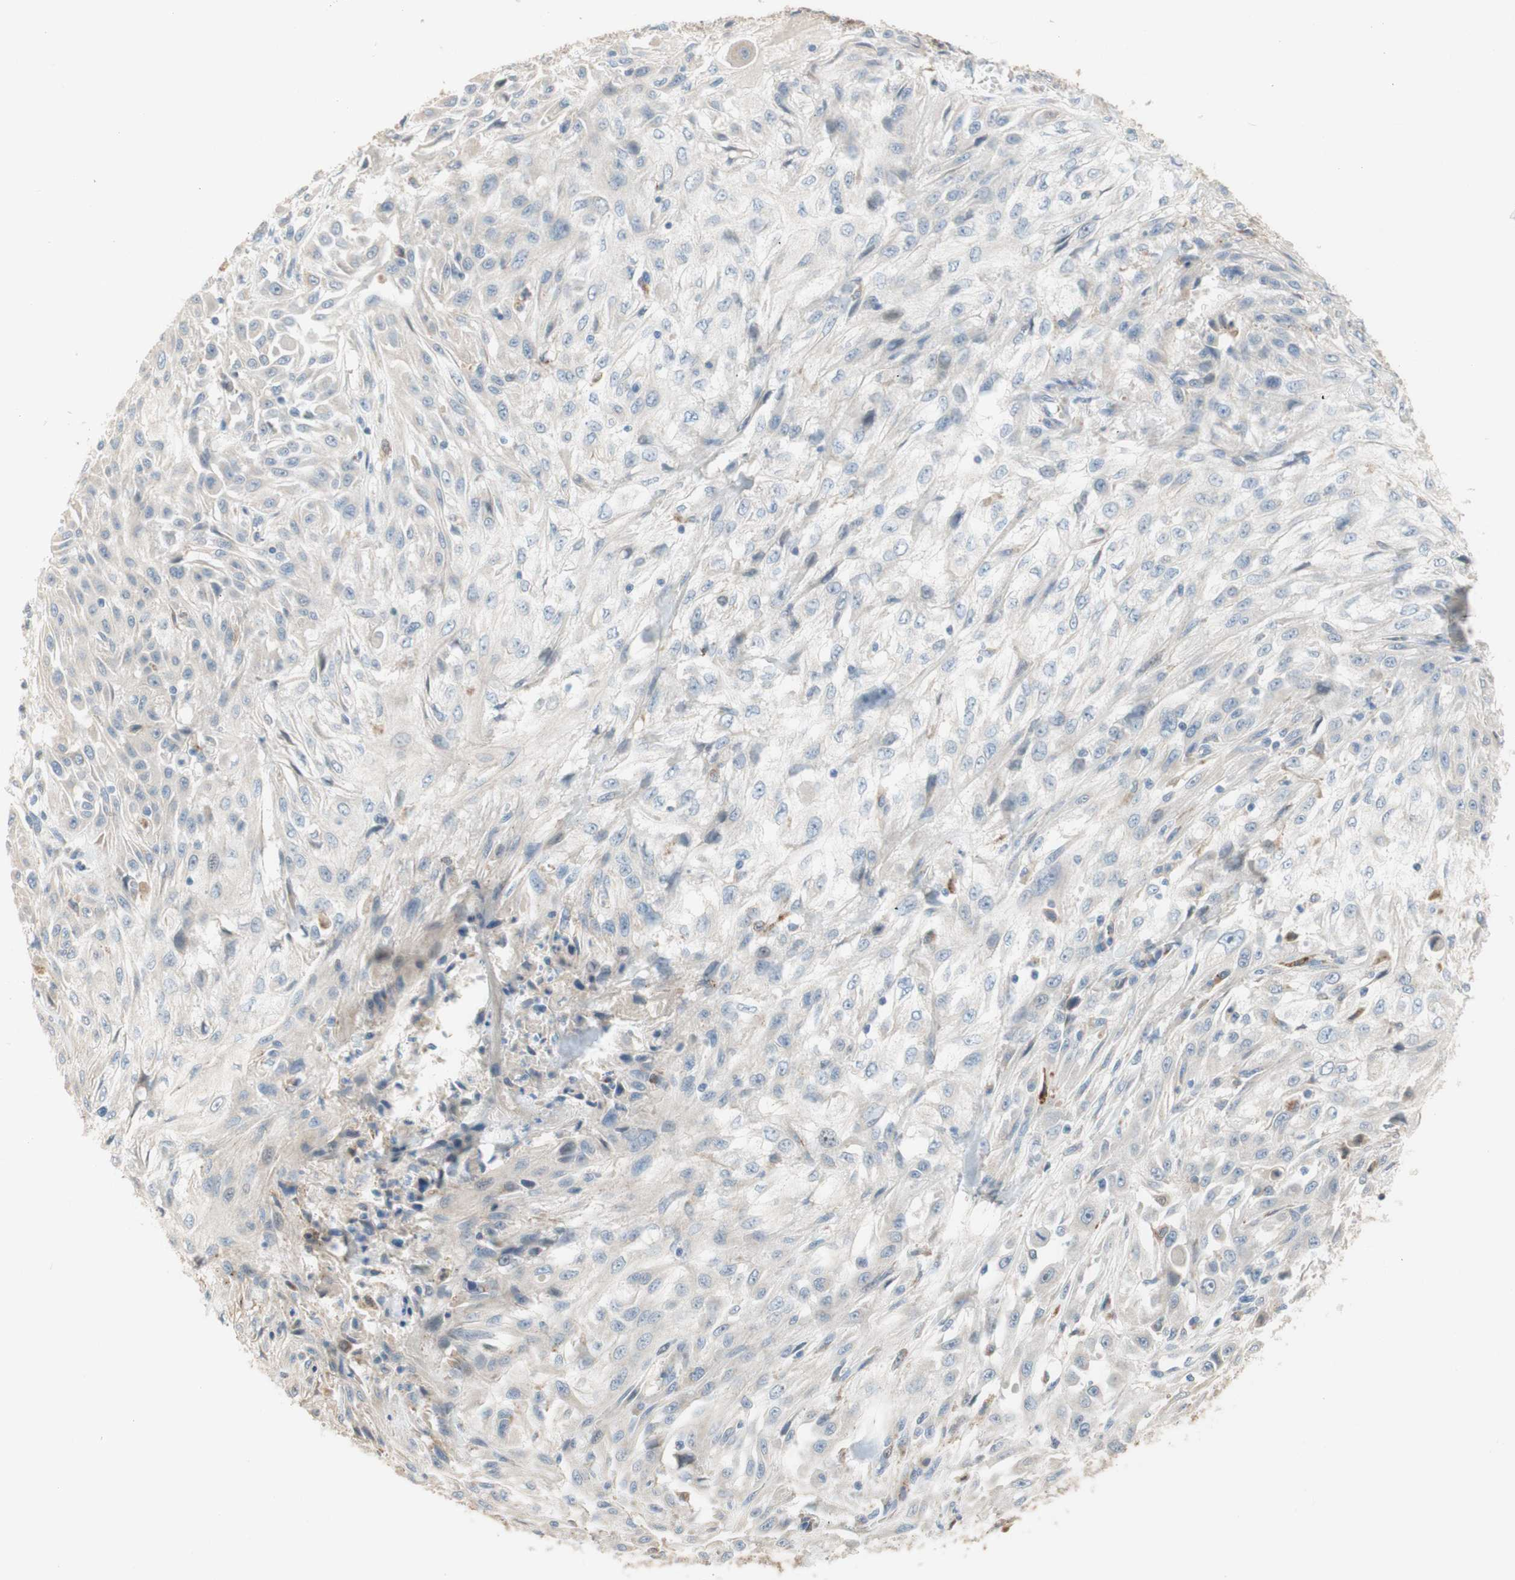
{"staining": {"intensity": "weak", "quantity": "<25%", "location": "cytoplasmic/membranous"}, "tissue": "skin cancer", "cell_type": "Tumor cells", "image_type": "cancer", "snomed": [{"axis": "morphology", "description": "Squamous cell carcinoma, NOS"}, {"axis": "topography", "description": "Skin"}], "caption": "An IHC histopathology image of skin cancer (squamous cell carcinoma) is shown. There is no staining in tumor cells of skin cancer (squamous cell carcinoma).", "gene": "PTPN21", "patient": {"sex": "male", "age": 75}}